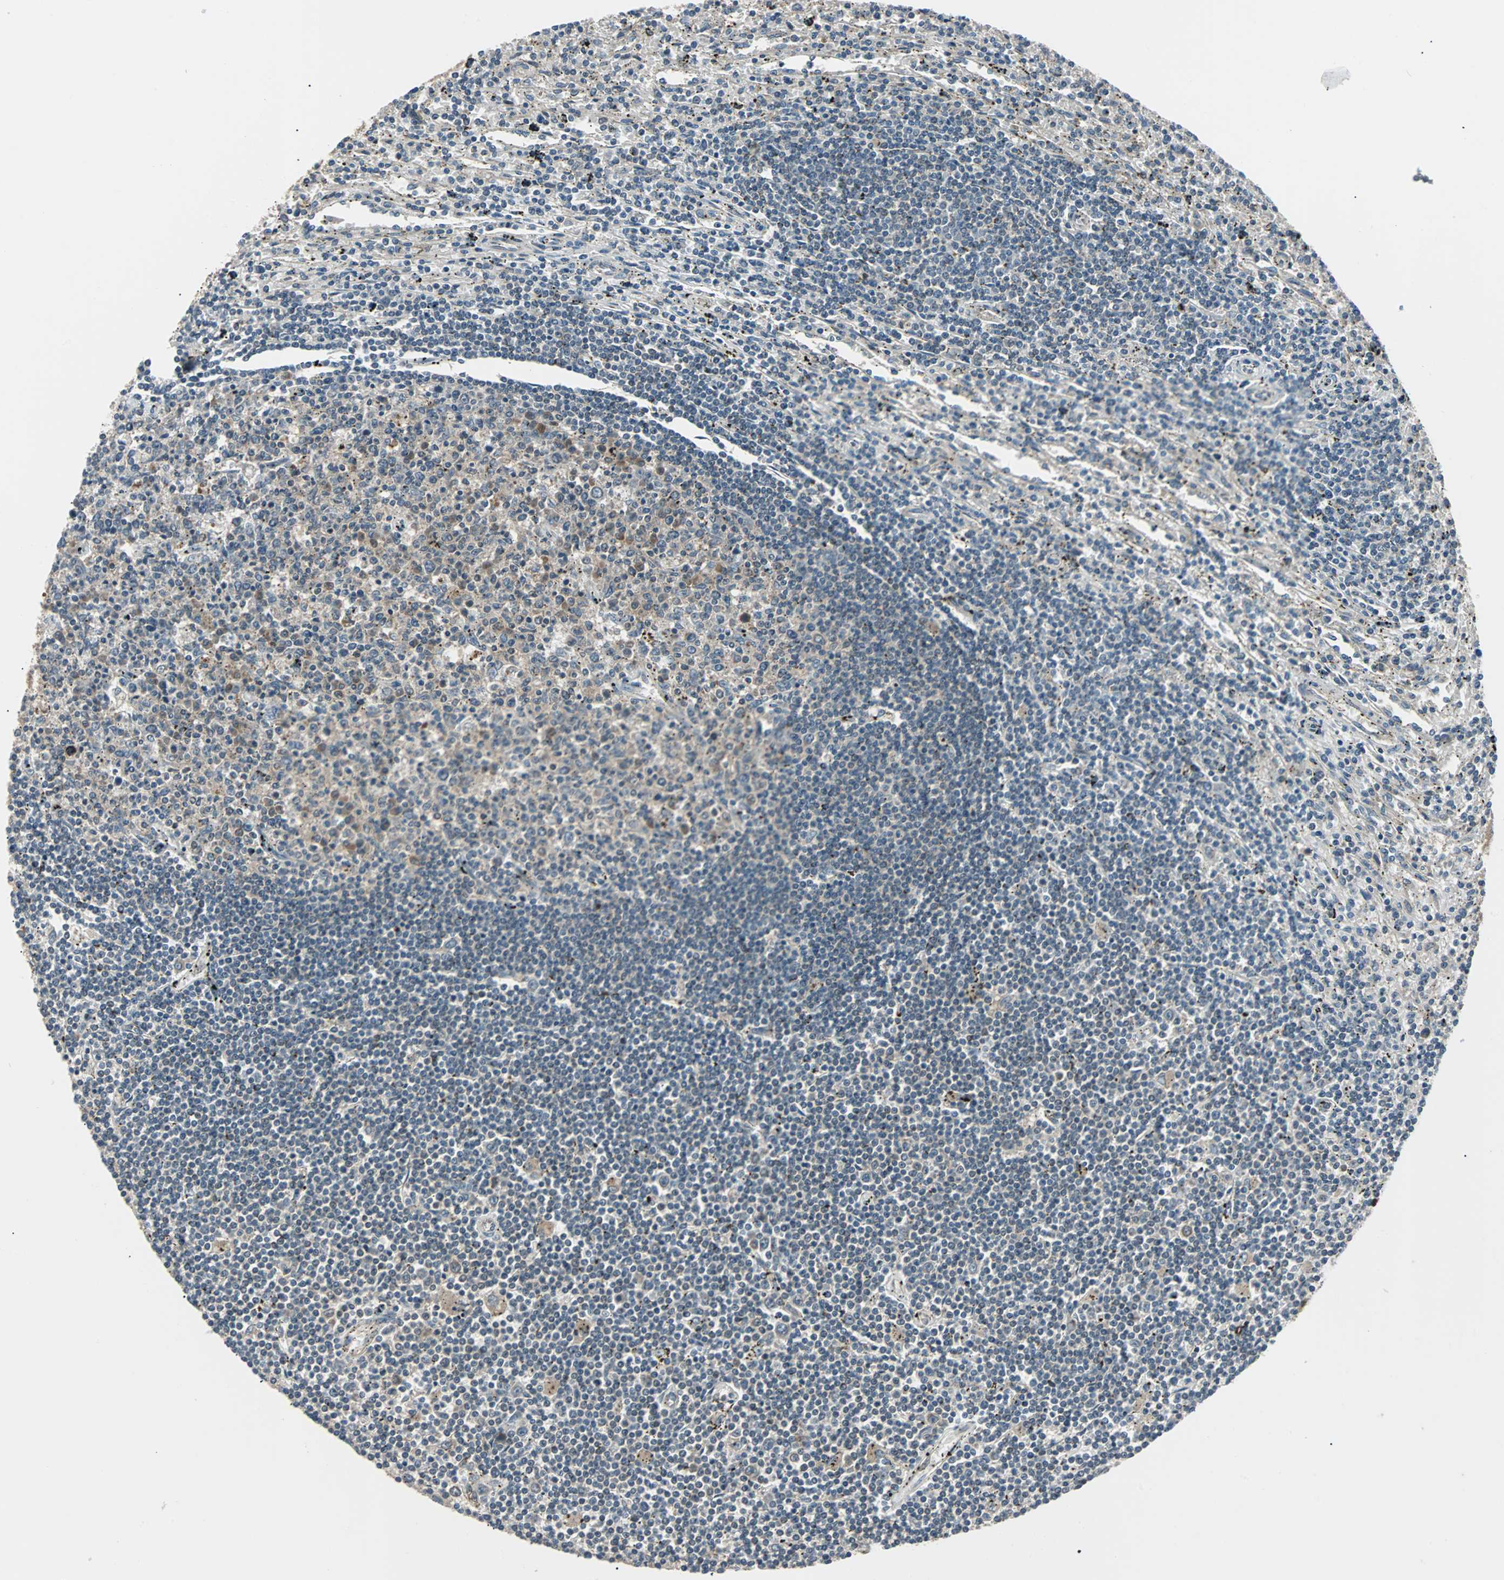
{"staining": {"intensity": "negative", "quantity": "none", "location": "none"}, "tissue": "lymphoma", "cell_type": "Tumor cells", "image_type": "cancer", "snomed": [{"axis": "morphology", "description": "Malignant lymphoma, non-Hodgkin's type, Low grade"}, {"axis": "topography", "description": "Spleen"}], "caption": "Lymphoma stained for a protein using immunohistochemistry shows no staining tumor cells.", "gene": "ARF1", "patient": {"sex": "male", "age": 76}}